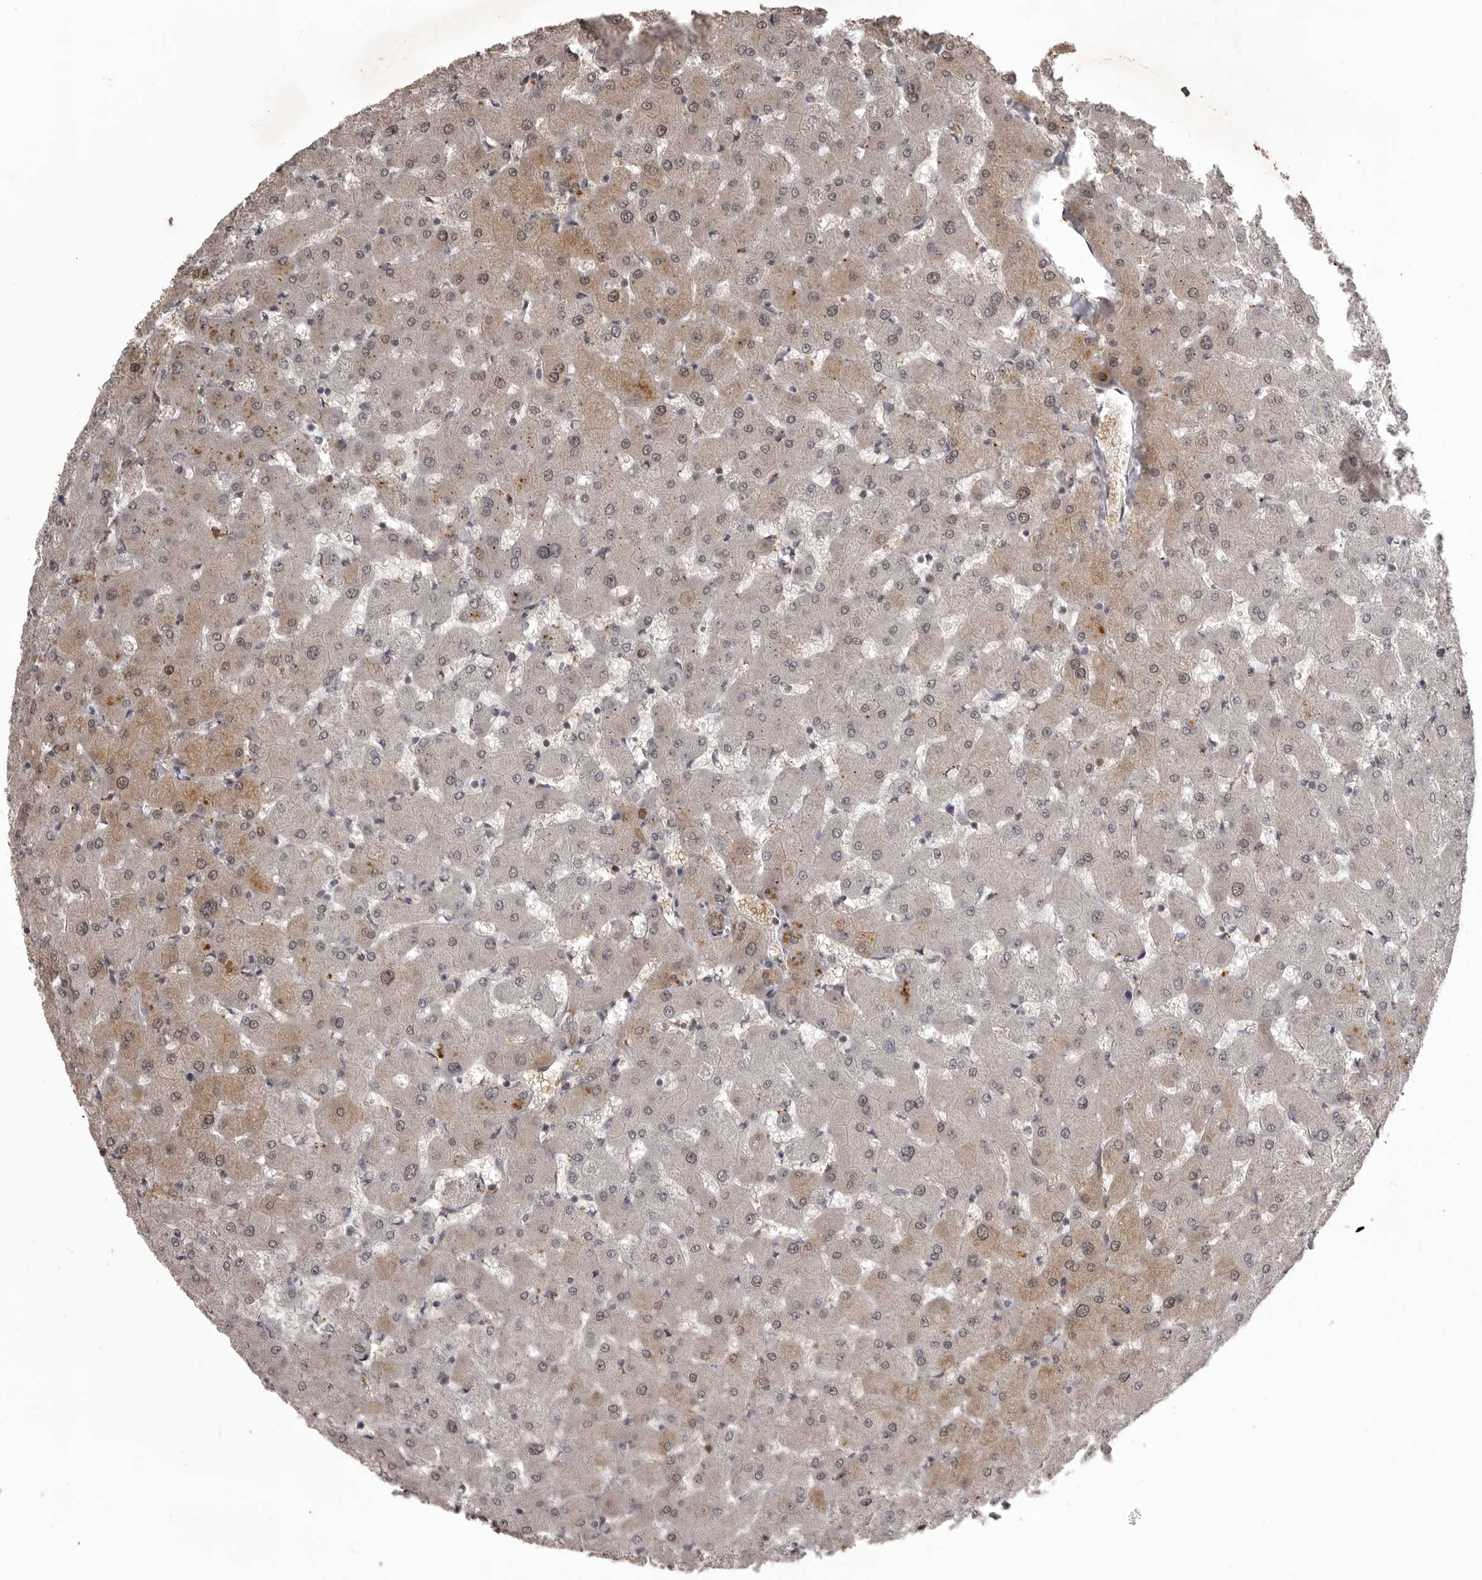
{"staining": {"intensity": "moderate", "quantity": "25%-75%", "location": "cytoplasmic/membranous,nuclear"}, "tissue": "liver", "cell_type": "Cholangiocytes", "image_type": "normal", "snomed": [{"axis": "morphology", "description": "Normal tissue, NOS"}, {"axis": "topography", "description": "Liver"}], "caption": "An immunohistochemistry micrograph of unremarkable tissue is shown. Protein staining in brown labels moderate cytoplasmic/membranous,nuclear positivity in liver within cholangiocytes. The staining is performed using DAB brown chromogen to label protein expression. The nuclei are counter-stained blue using hematoxylin.", "gene": "SNX16", "patient": {"sex": "female", "age": 63}}